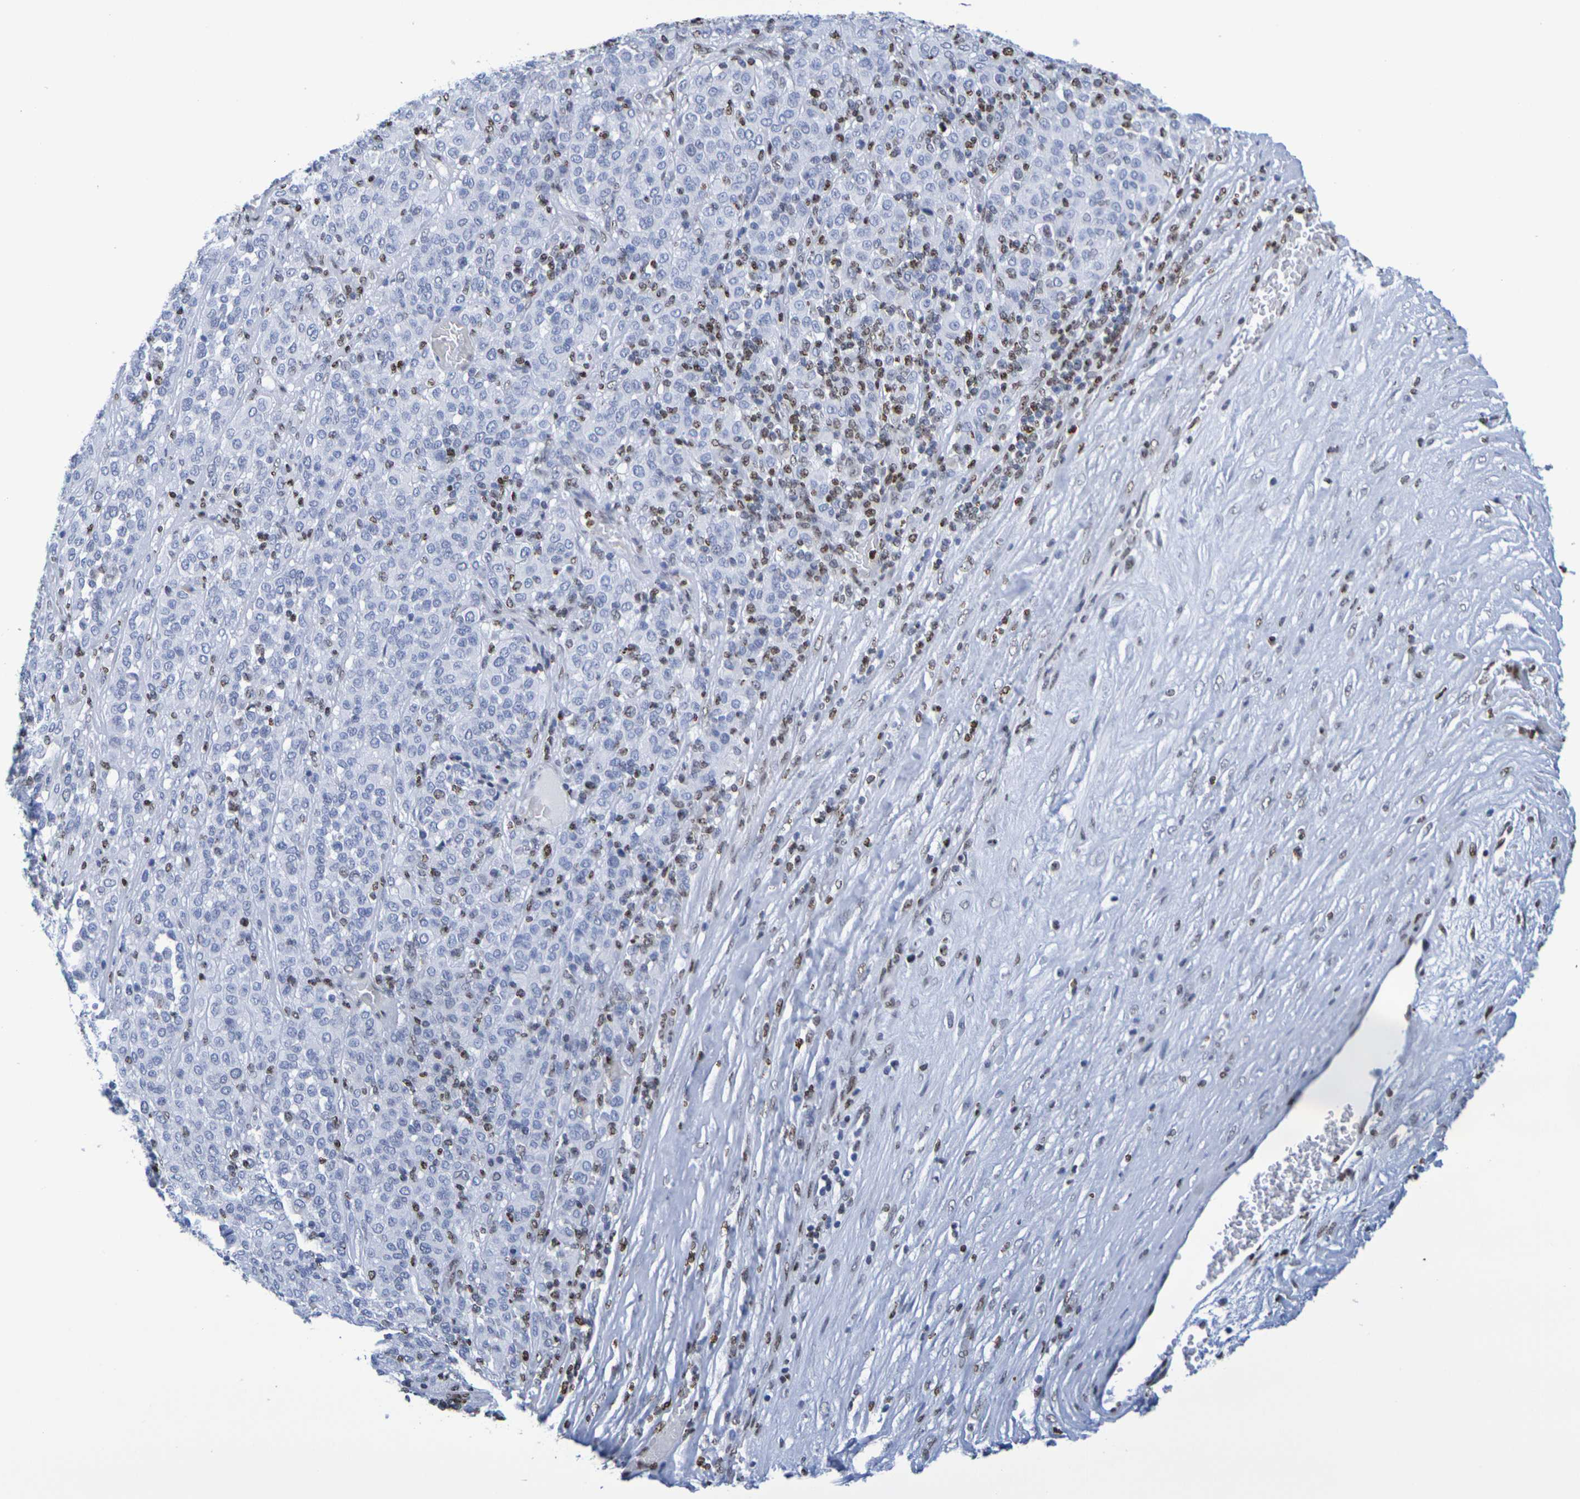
{"staining": {"intensity": "negative", "quantity": "none", "location": "none"}, "tissue": "melanoma", "cell_type": "Tumor cells", "image_type": "cancer", "snomed": [{"axis": "morphology", "description": "Malignant melanoma, Metastatic site"}, {"axis": "topography", "description": "Pancreas"}], "caption": "There is no significant positivity in tumor cells of melanoma.", "gene": "H1-5", "patient": {"sex": "female", "age": 30}}